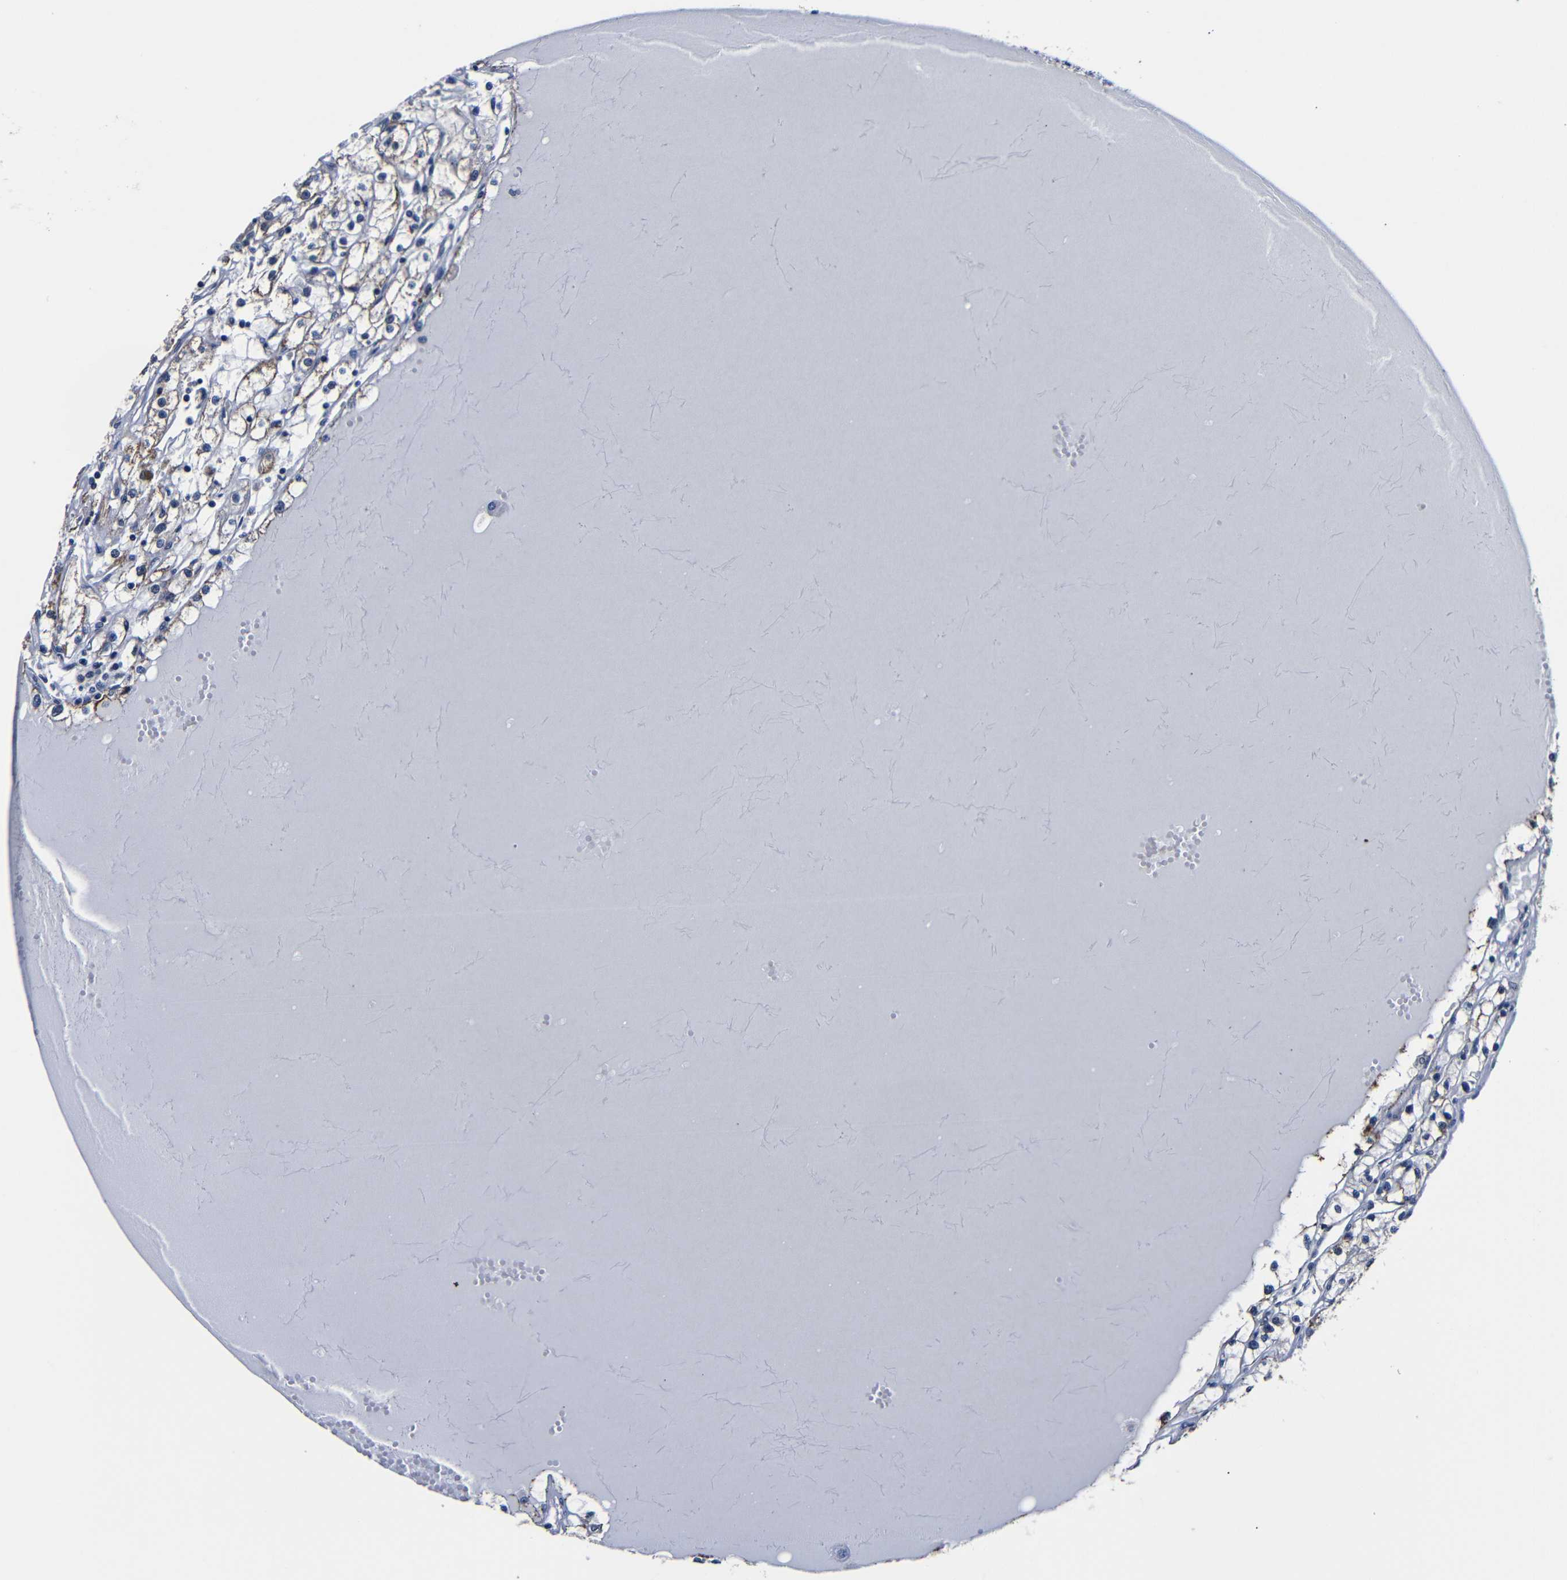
{"staining": {"intensity": "moderate", "quantity": "<25%", "location": "cytoplasmic/membranous"}, "tissue": "renal cancer", "cell_type": "Tumor cells", "image_type": "cancer", "snomed": [{"axis": "morphology", "description": "Adenocarcinoma, NOS"}, {"axis": "topography", "description": "Kidney"}], "caption": "Renal cancer stained with a protein marker shows moderate staining in tumor cells.", "gene": "DEPP1", "patient": {"sex": "male", "age": 56}}